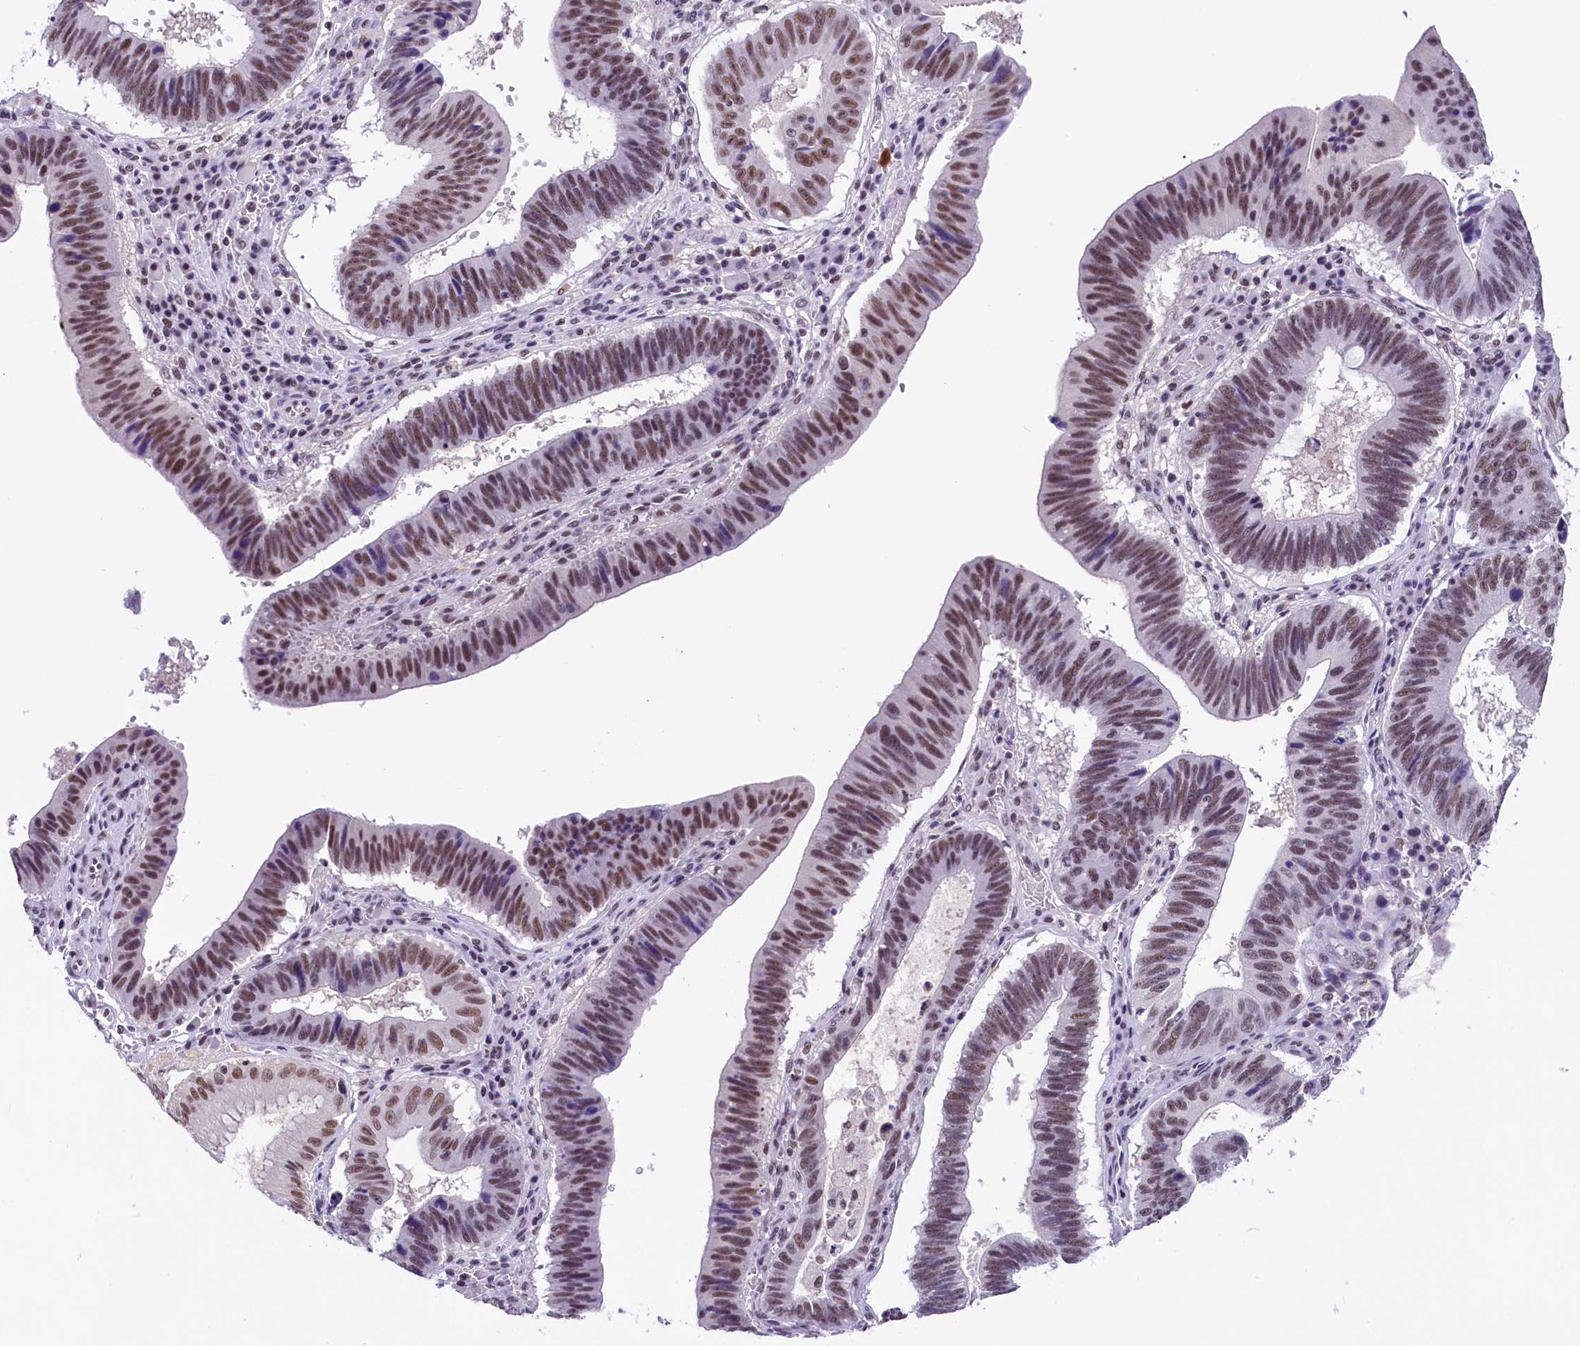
{"staining": {"intensity": "moderate", "quantity": ">75%", "location": "nuclear"}, "tissue": "stomach cancer", "cell_type": "Tumor cells", "image_type": "cancer", "snomed": [{"axis": "morphology", "description": "Adenocarcinoma, NOS"}, {"axis": "topography", "description": "Stomach"}], "caption": "Immunohistochemistry (IHC) (DAB) staining of human stomach adenocarcinoma displays moderate nuclear protein positivity in about >75% of tumor cells. The protein of interest is stained brown, and the nuclei are stained in blue (DAB (3,3'-diaminobenzidine) IHC with brightfield microscopy, high magnification).", "gene": "ZC3H4", "patient": {"sex": "male", "age": 59}}